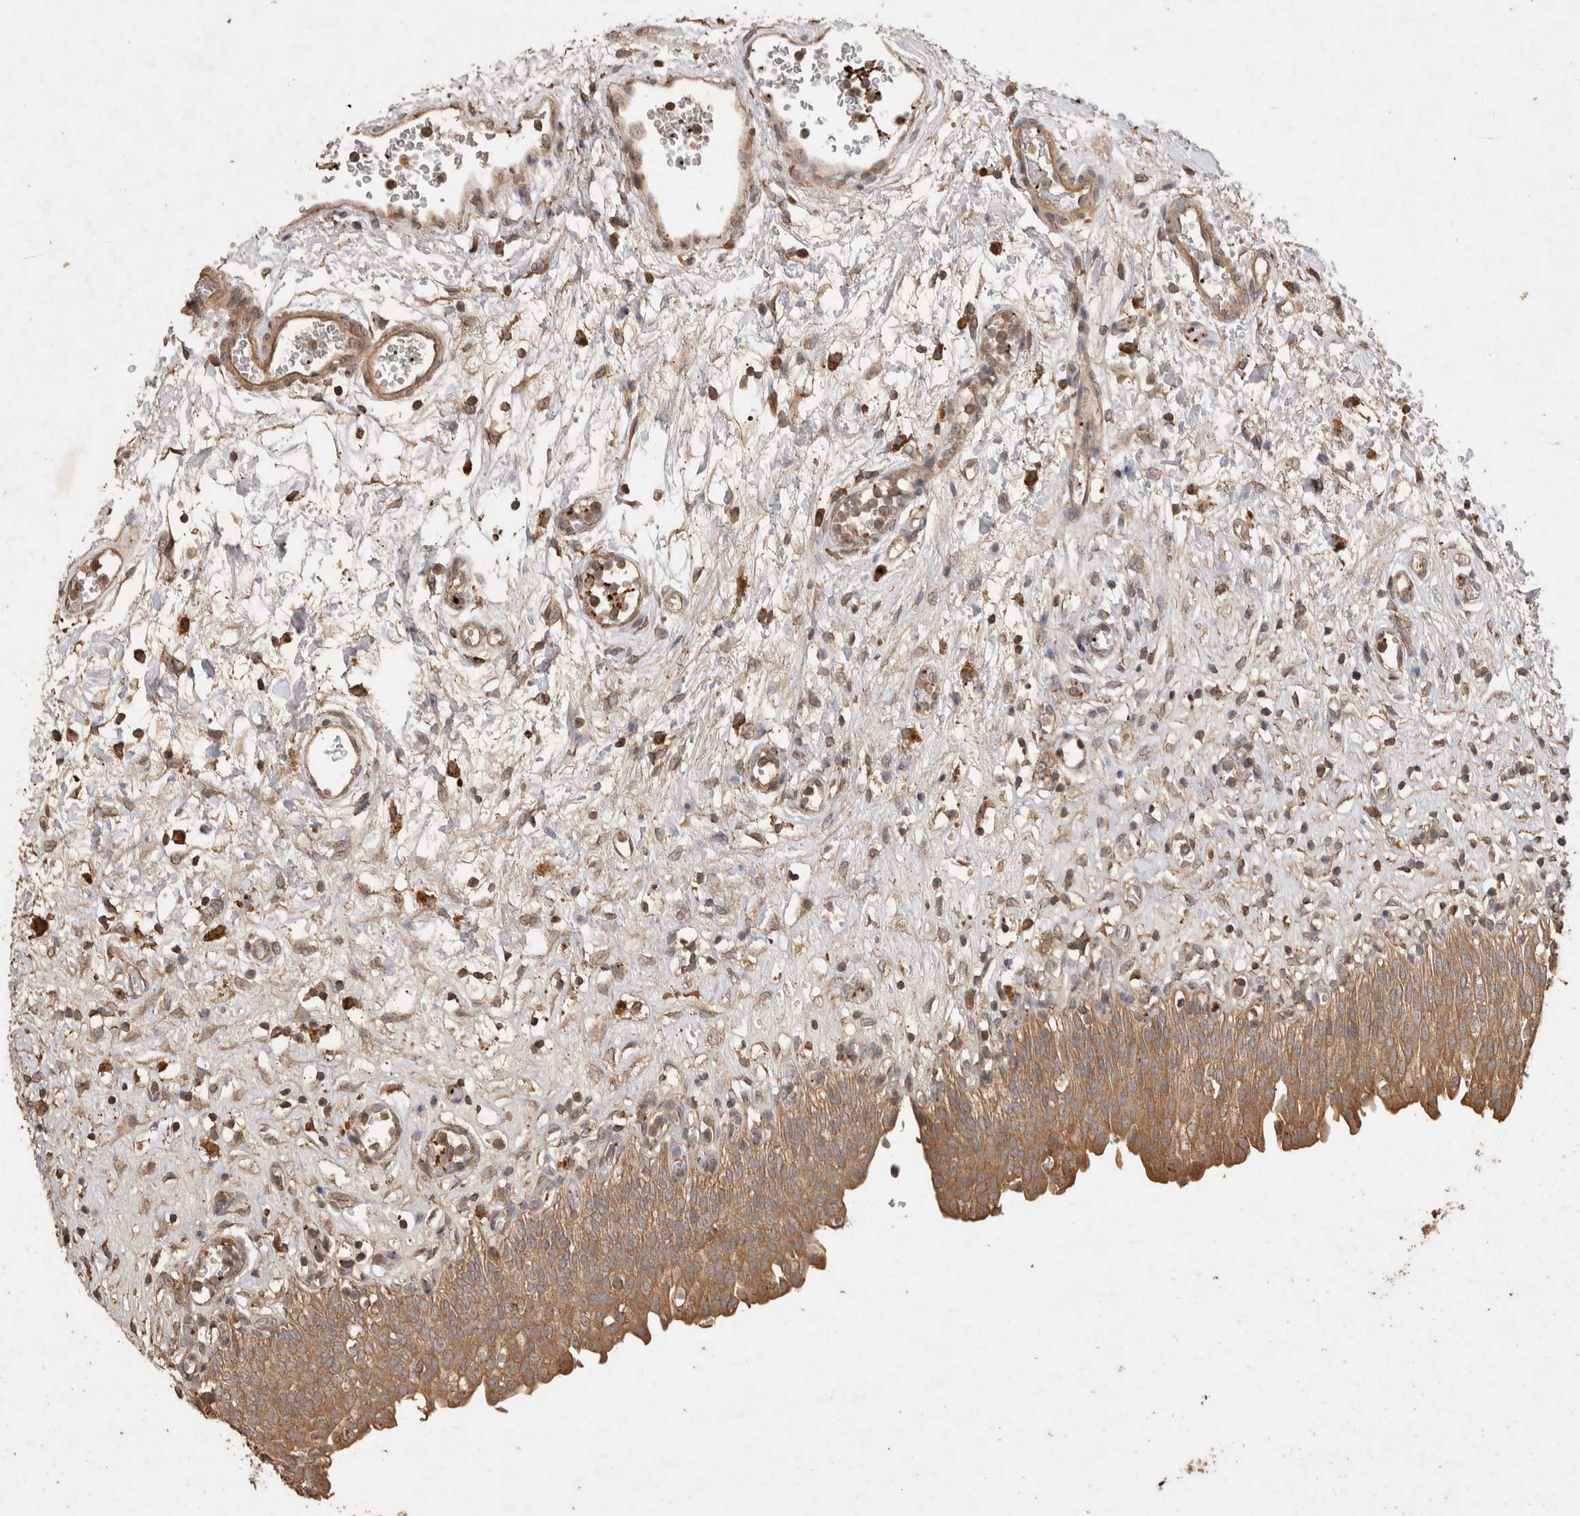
{"staining": {"intensity": "moderate", "quantity": ">75%", "location": "cytoplasmic/membranous"}, "tissue": "urinary bladder", "cell_type": "Urothelial cells", "image_type": "normal", "snomed": [{"axis": "morphology", "description": "Urothelial carcinoma, High grade"}, {"axis": "topography", "description": "Urinary bladder"}], "caption": "Urinary bladder stained for a protein displays moderate cytoplasmic/membranous positivity in urothelial cells. (IHC, brightfield microscopy, high magnification).", "gene": "SNX31", "patient": {"sex": "male", "age": 46}}